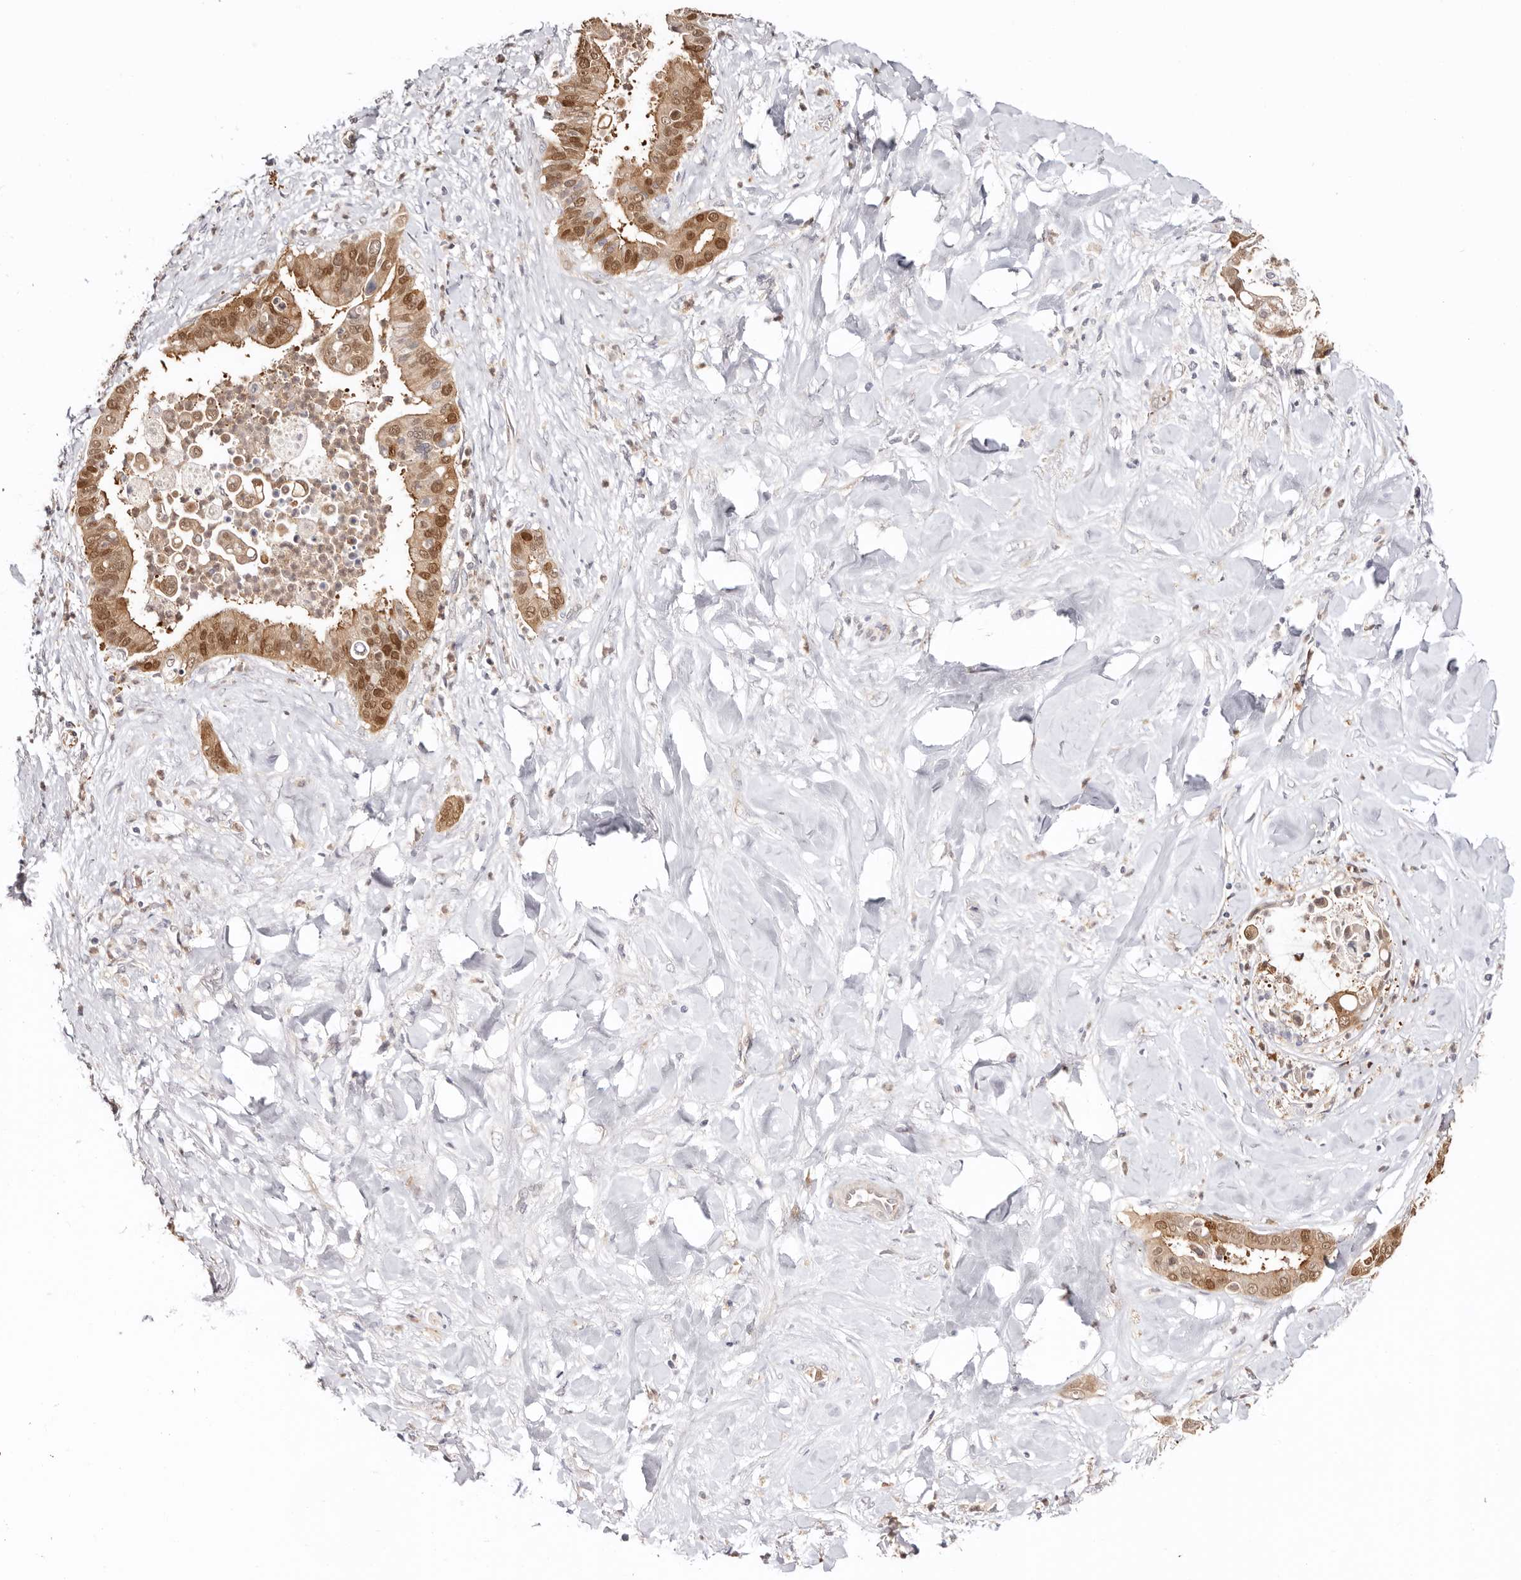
{"staining": {"intensity": "moderate", "quantity": ">75%", "location": "cytoplasmic/membranous,nuclear"}, "tissue": "liver cancer", "cell_type": "Tumor cells", "image_type": "cancer", "snomed": [{"axis": "morphology", "description": "Cholangiocarcinoma"}, {"axis": "topography", "description": "Liver"}], "caption": "IHC staining of cholangiocarcinoma (liver), which exhibits medium levels of moderate cytoplasmic/membranous and nuclear staining in about >75% of tumor cells indicating moderate cytoplasmic/membranous and nuclear protein staining. The staining was performed using DAB (3,3'-diaminobenzidine) (brown) for protein detection and nuclei were counterstained in hematoxylin (blue).", "gene": "BCL2L15", "patient": {"sex": "female", "age": 54}}